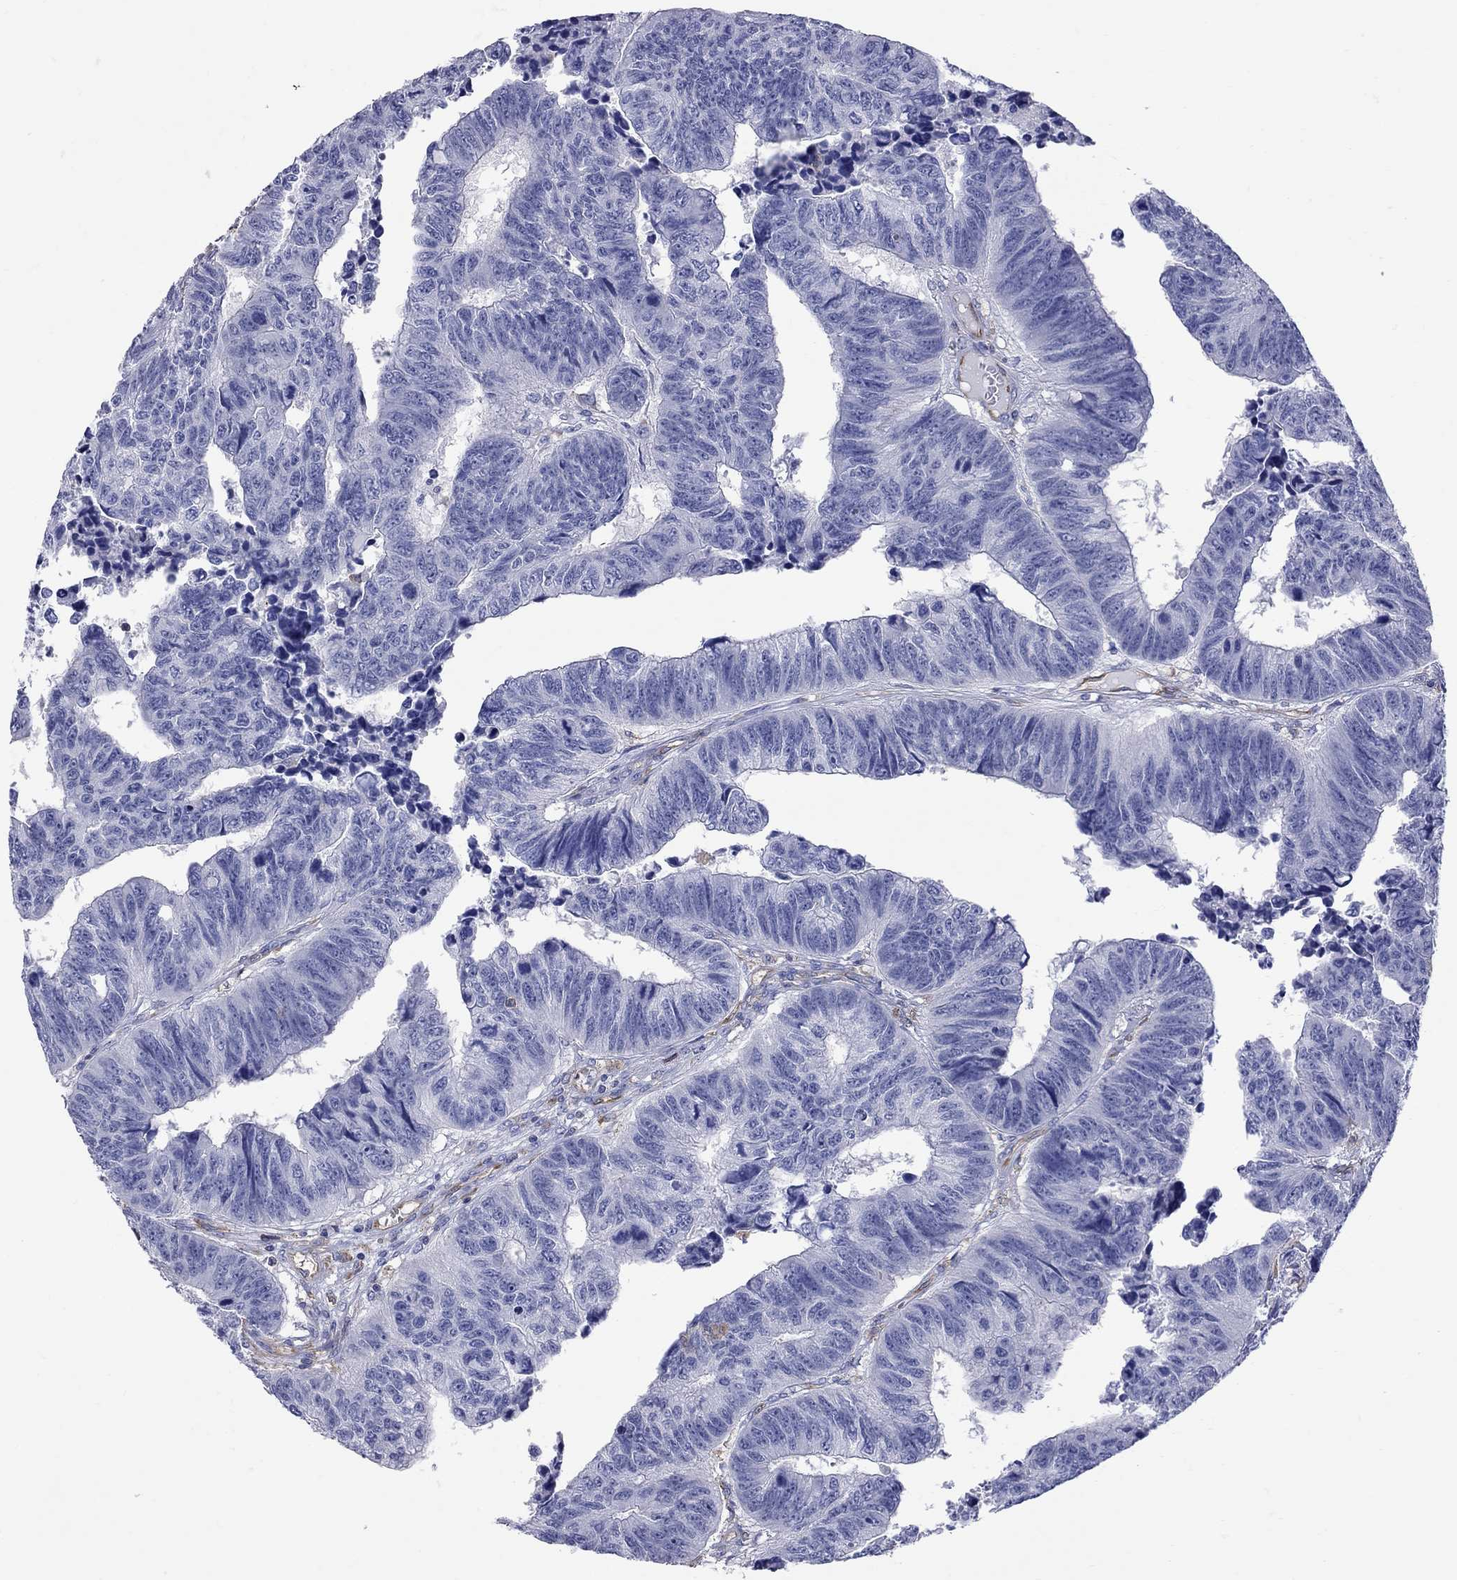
{"staining": {"intensity": "negative", "quantity": "none", "location": "none"}, "tissue": "colorectal cancer", "cell_type": "Tumor cells", "image_type": "cancer", "snomed": [{"axis": "morphology", "description": "Adenocarcinoma, NOS"}, {"axis": "topography", "description": "Rectum"}], "caption": "Tumor cells are negative for protein expression in human colorectal cancer (adenocarcinoma).", "gene": "ABI3", "patient": {"sex": "female", "age": 85}}